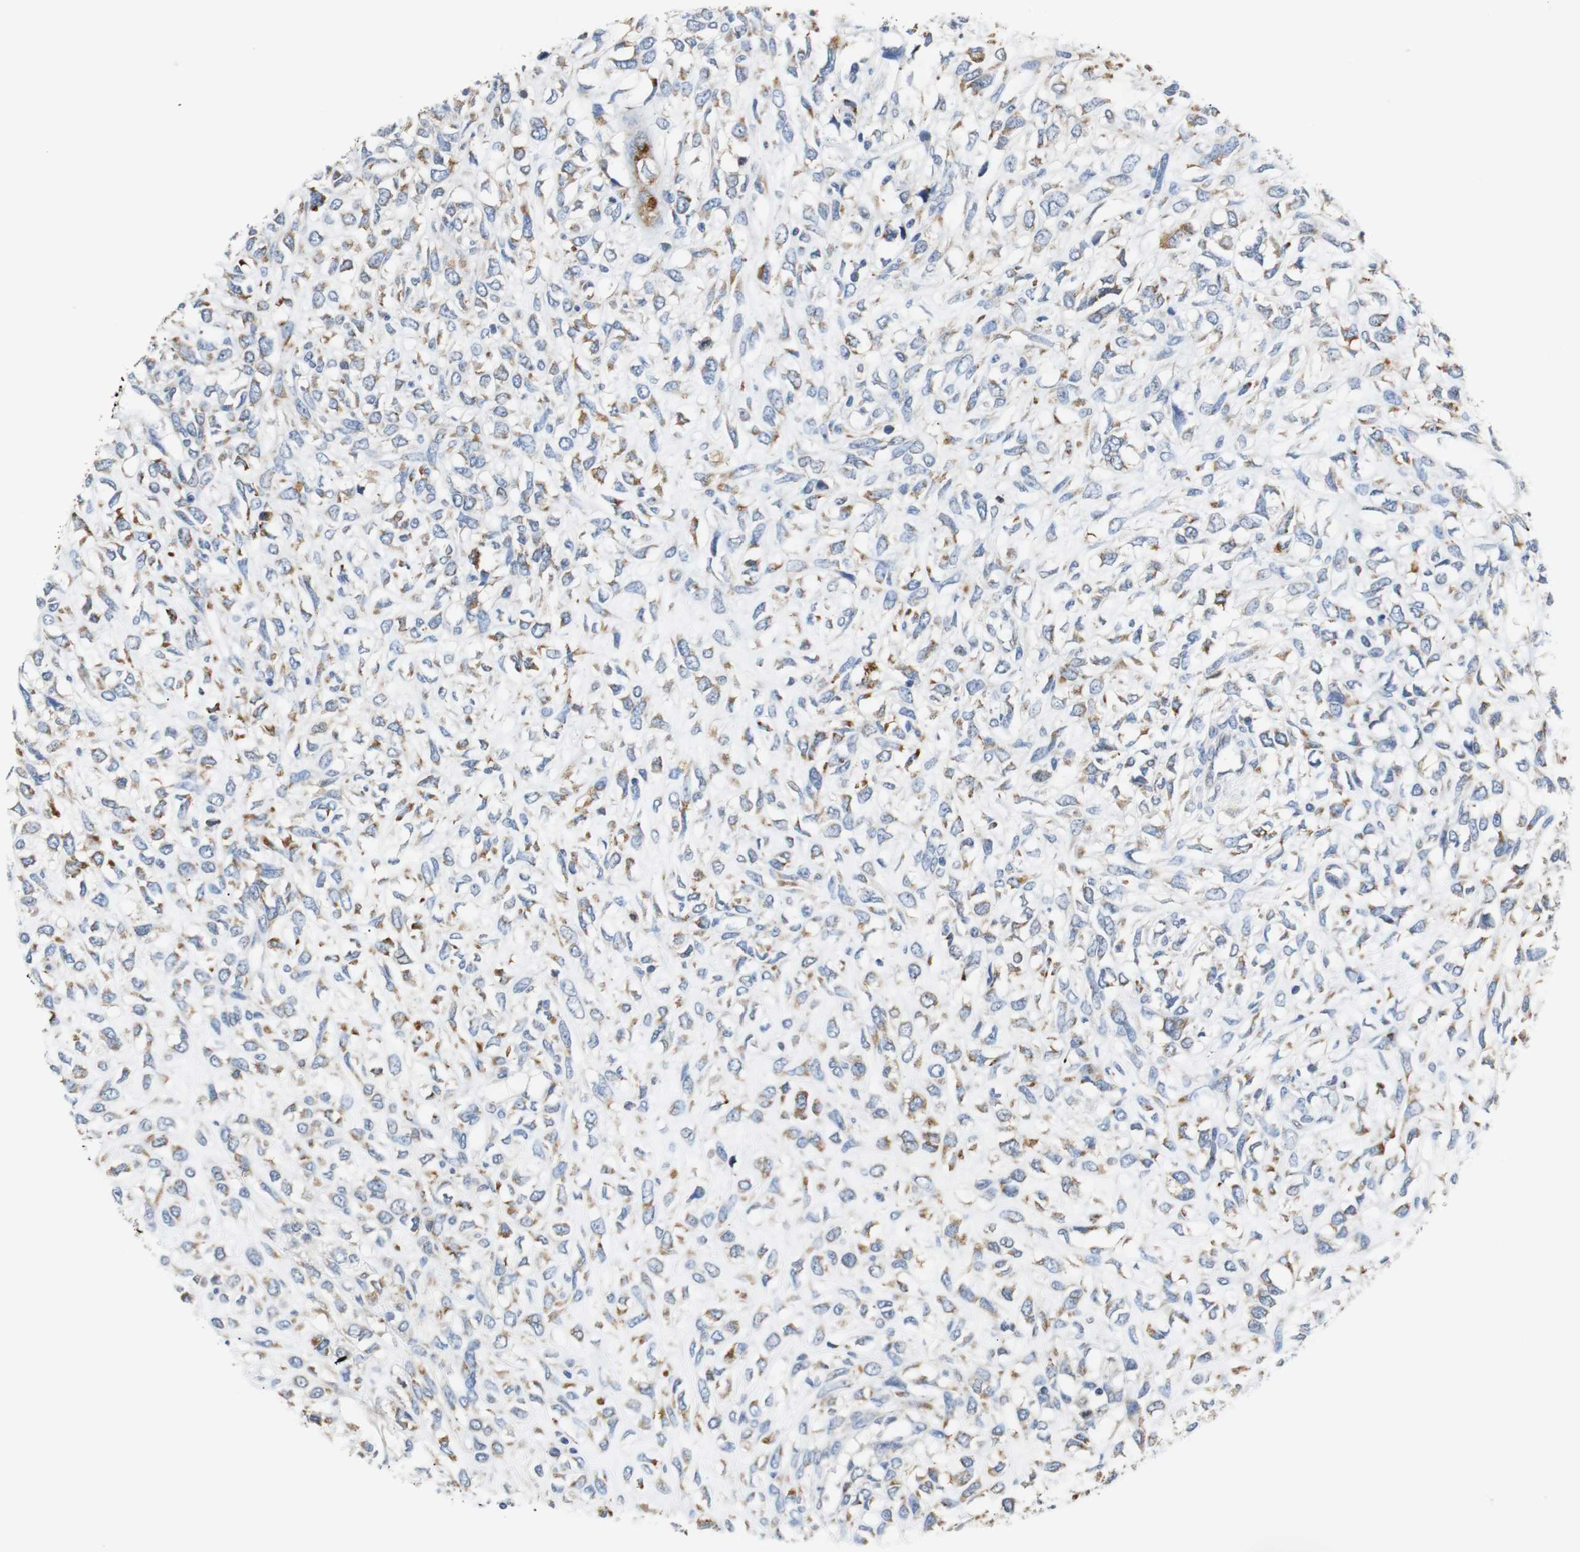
{"staining": {"intensity": "weak", "quantity": "25%-75%", "location": "cytoplasmic/membranous"}, "tissue": "head and neck cancer", "cell_type": "Tumor cells", "image_type": "cancer", "snomed": [{"axis": "morphology", "description": "Necrosis, NOS"}, {"axis": "morphology", "description": "Neoplasm, malignant, NOS"}, {"axis": "topography", "description": "Salivary gland"}, {"axis": "topography", "description": "Head-Neck"}], "caption": "Neoplasm (malignant) (head and neck) stained for a protein displays weak cytoplasmic/membranous positivity in tumor cells. (DAB IHC, brown staining for protein, blue staining for nuclei).", "gene": "PDIA4", "patient": {"sex": "male", "age": 43}}